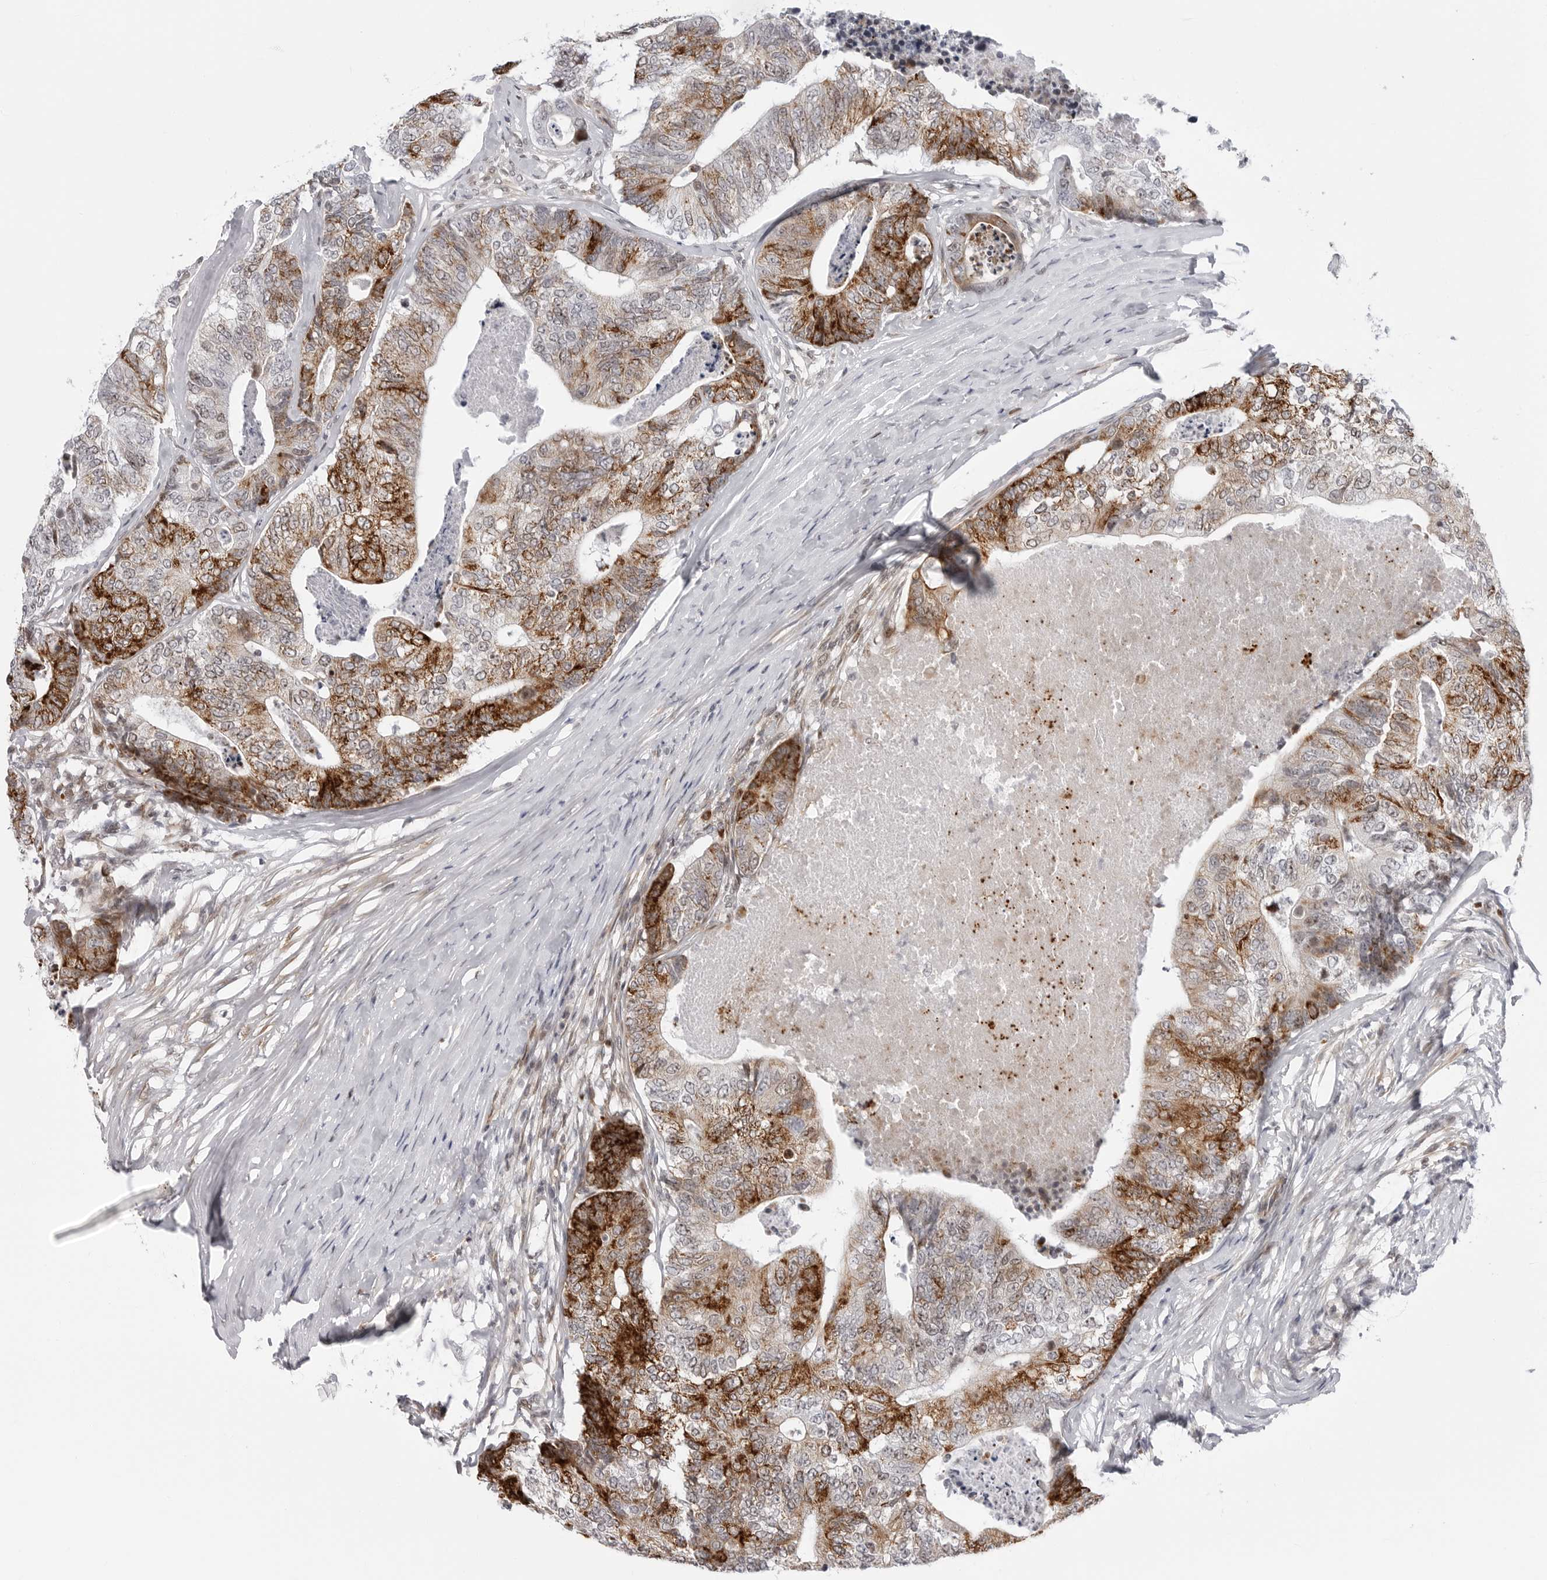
{"staining": {"intensity": "strong", "quantity": "25%-75%", "location": "cytoplasmic/membranous,nuclear"}, "tissue": "colorectal cancer", "cell_type": "Tumor cells", "image_type": "cancer", "snomed": [{"axis": "morphology", "description": "Adenocarcinoma, NOS"}, {"axis": "topography", "description": "Colon"}], "caption": "This photomicrograph displays colorectal cancer (adenocarcinoma) stained with IHC to label a protein in brown. The cytoplasmic/membranous and nuclear of tumor cells show strong positivity for the protein. Nuclei are counter-stained blue.", "gene": "FAM135B", "patient": {"sex": "female", "age": 67}}